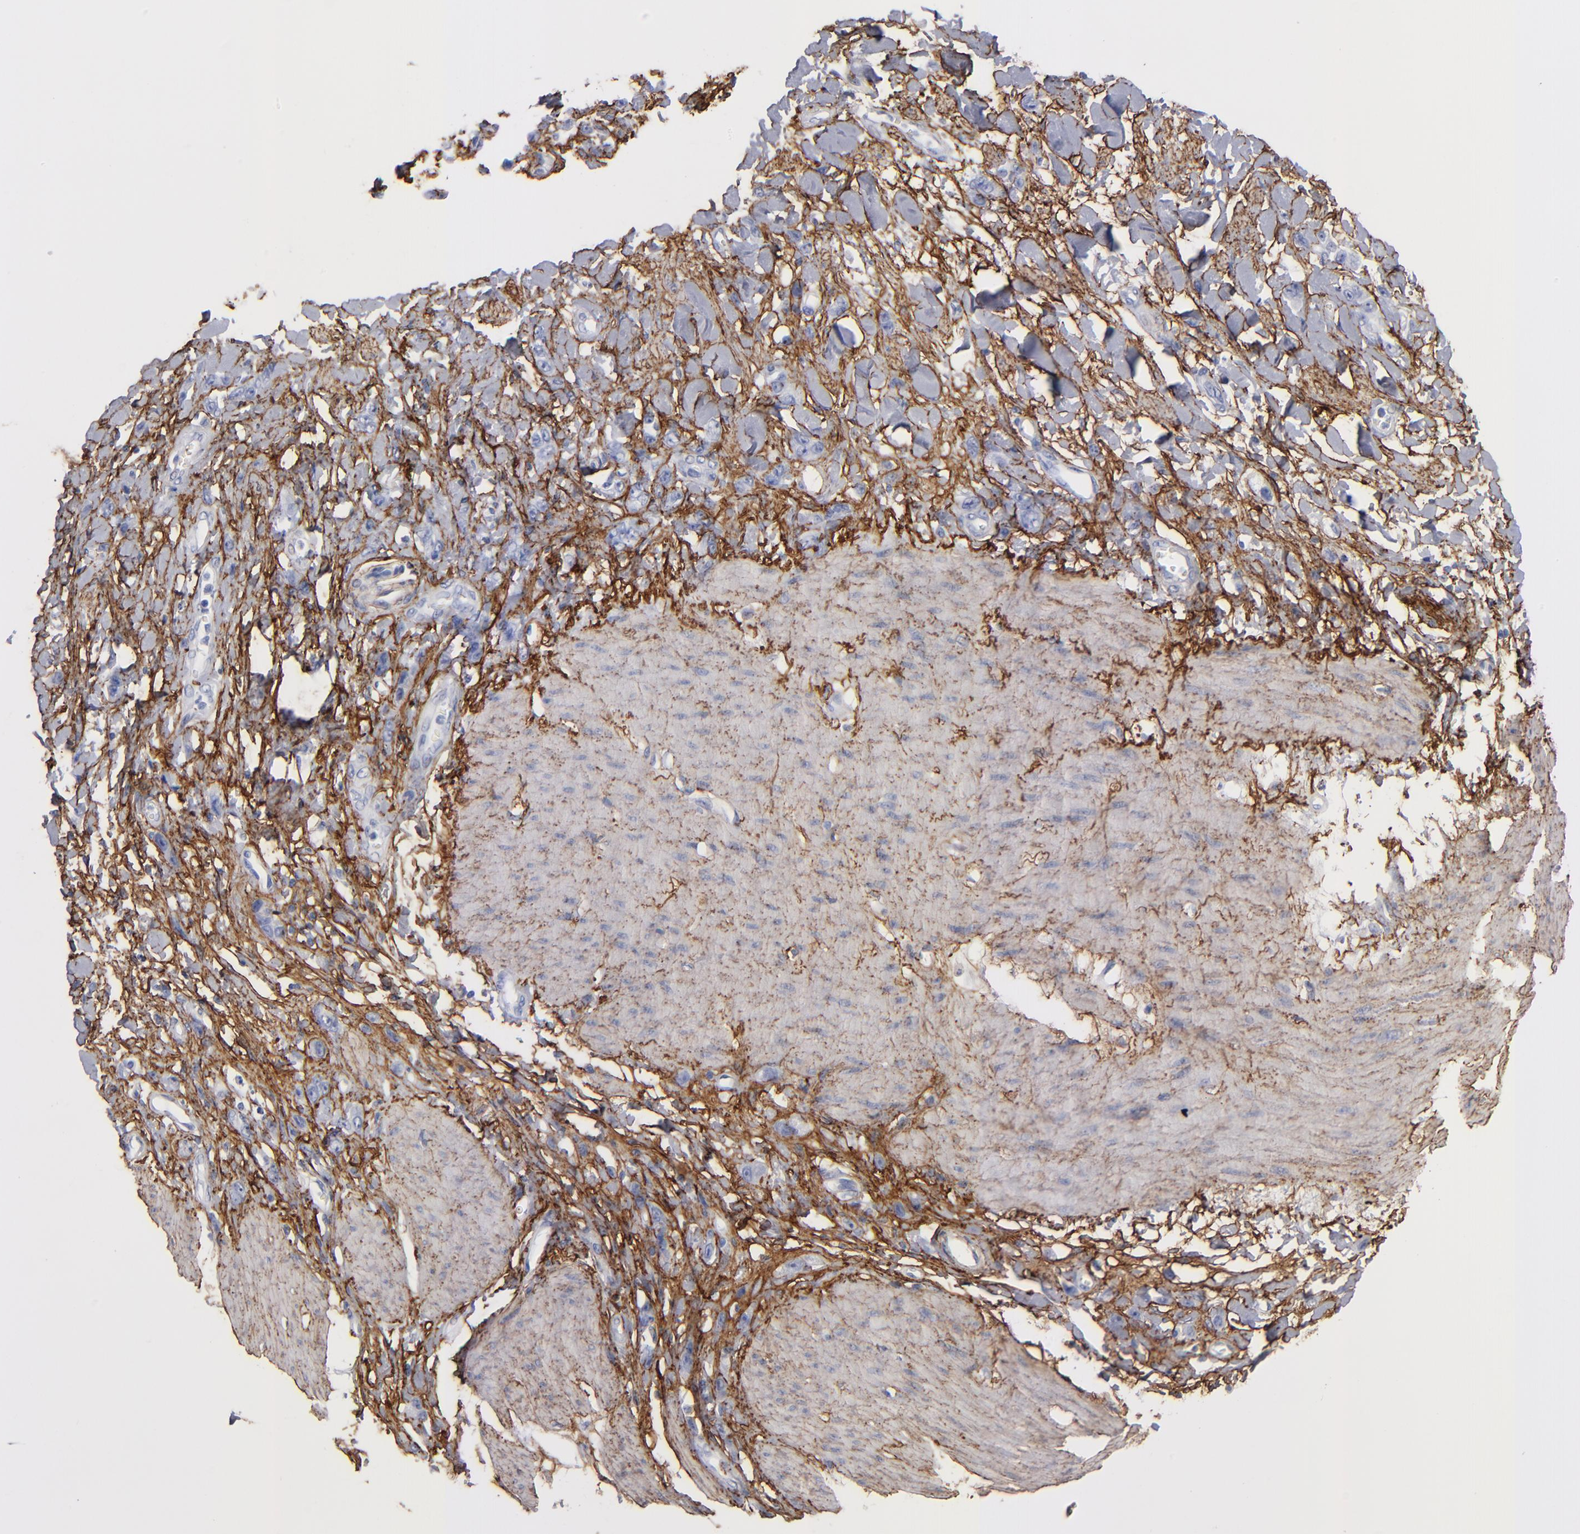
{"staining": {"intensity": "negative", "quantity": "none", "location": "none"}, "tissue": "stomach cancer", "cell_type": "Tumor cells", "image_type": "cancer", "snomed": [{"axis": "morphology", "description": "Normal tissue, NOS"}, {"axis": "morphology", "description": "Adenocarcinoma, NOS"}, {"axis": "topography", "description": "Stomach"}], "caption": "Tumor cells are negative for protein expression in human stomach cancer.", "gene": "EMILIN1", "patient": {"sex": "male", "age": 82}}